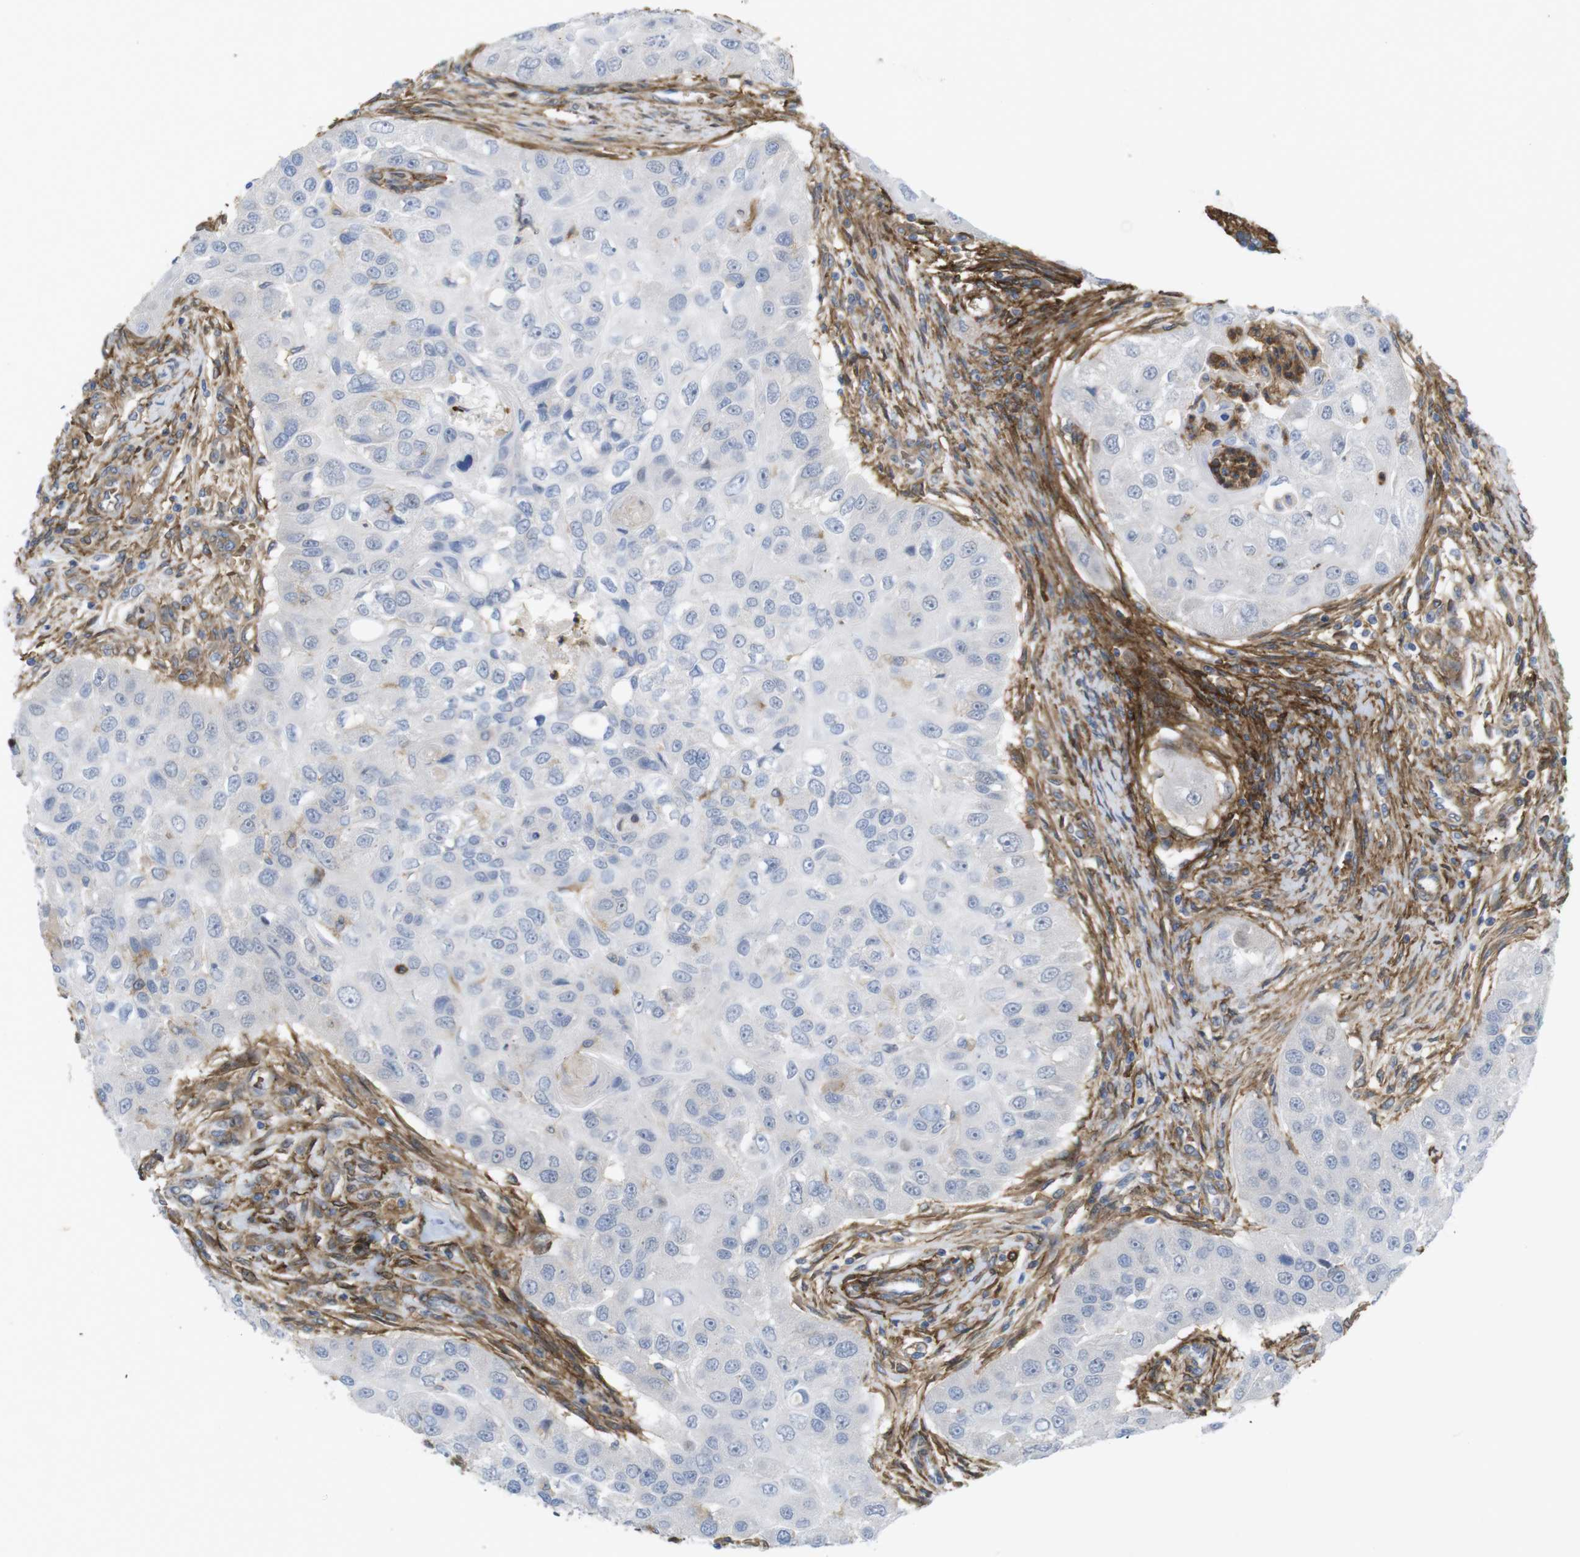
{"staining": {"intensity": "negative", "quantity": "none", "location": "none"}, "tissue": "head and neck cancer", "cell_type": "Tumor cells", "image_type": "cancer", "snomed": [{"axis": "morphology", "description": "Normal tissue, NOS"}, {"axis": "morphology", "description": "Squamous cell carcinoma, NOS"}, {"axis": "topography", "description": "Skeletal muscle"}, {"axis": "topography", "description": "Head-Neck"}], "caption": "Head and neck cancer stained for a protein using immunohistochemistry demonstrates no staining tumor cells.", "gene": "CYBRD1", "patient": {"sex": "male", "age": 51}}